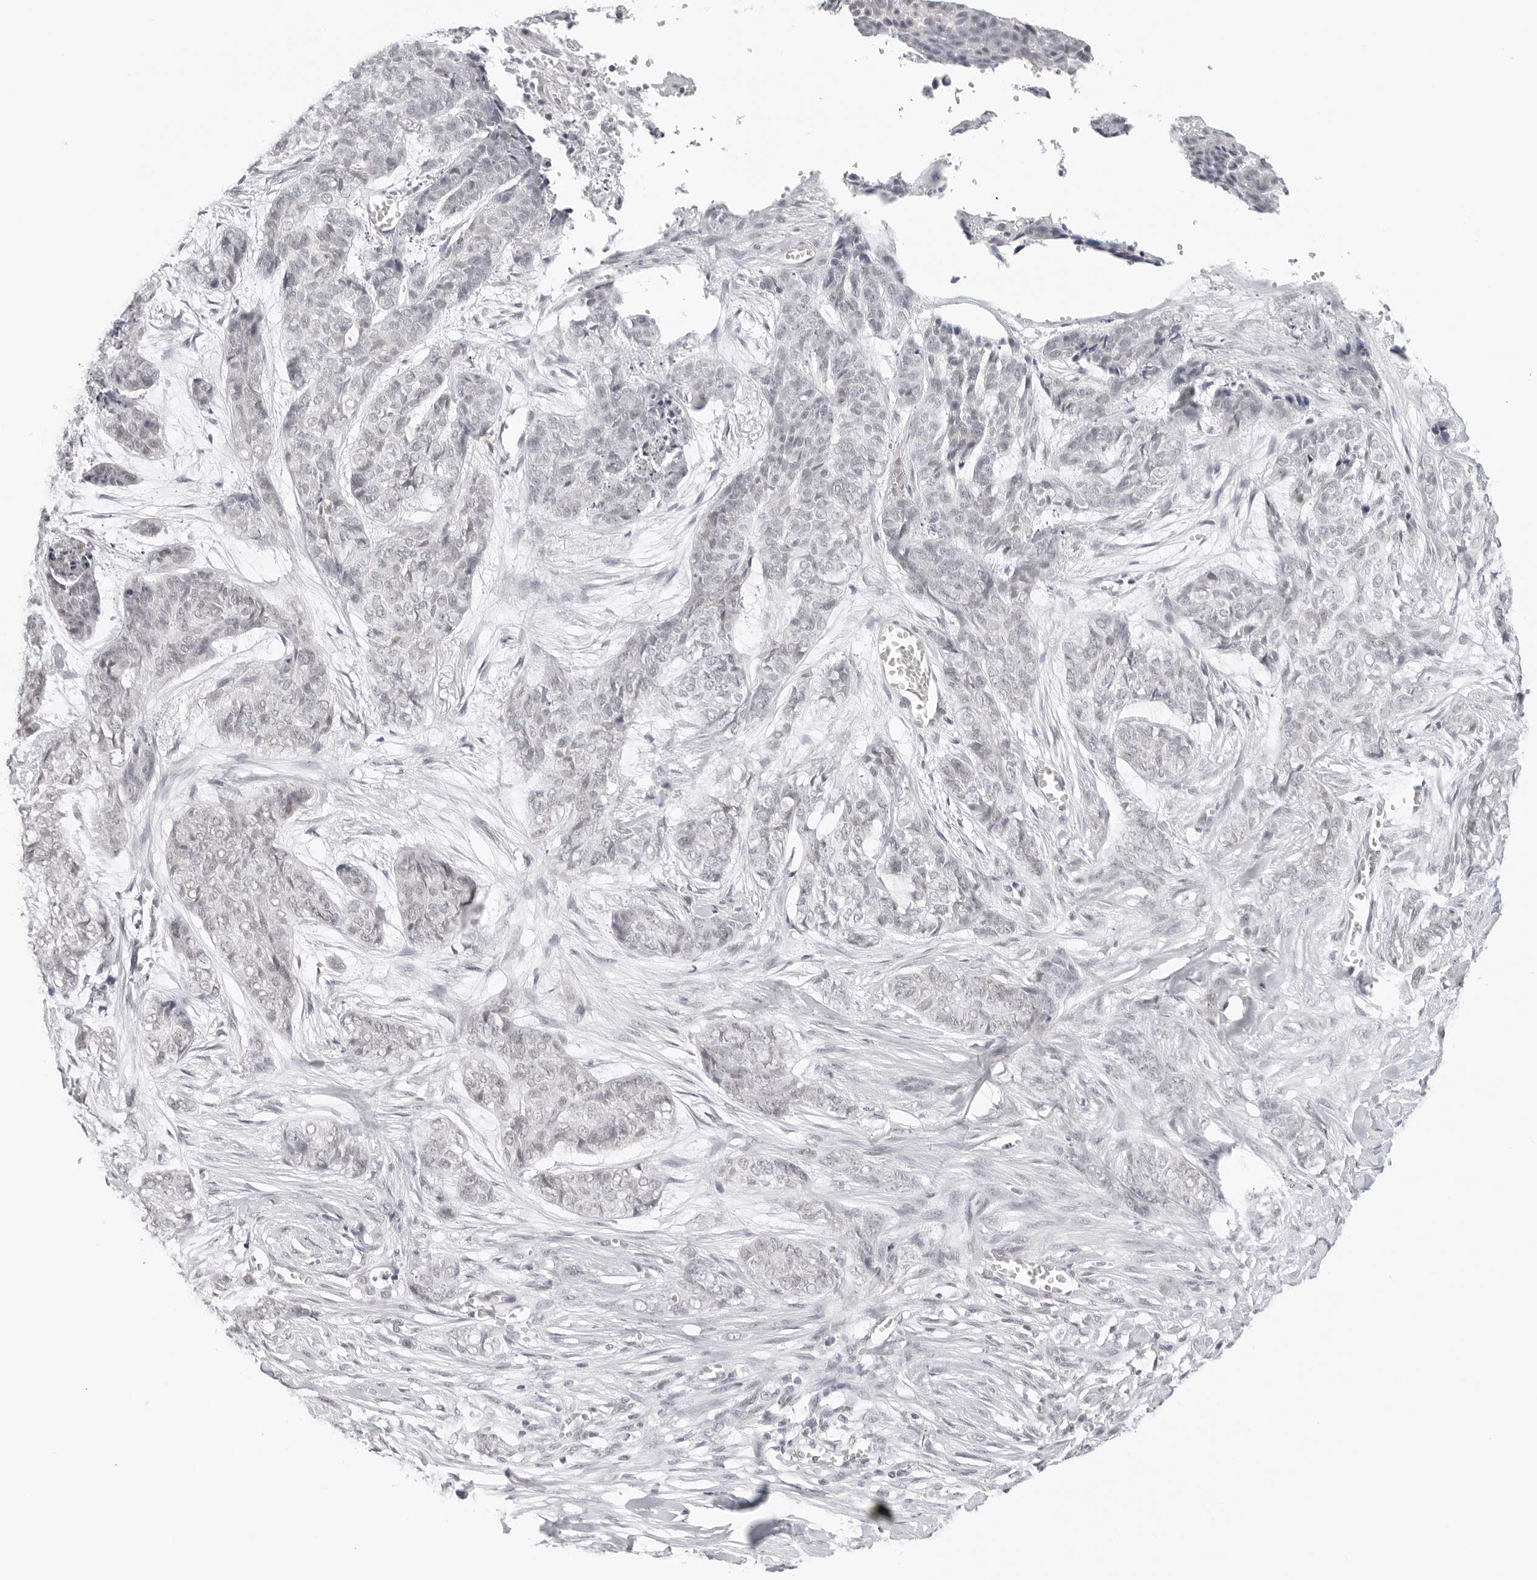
{"staining": {"intensity": "negative", "quantity": "none", "location": "none"}, "tissue": "skin cancer", "cell_type": "Tumor cells", "image_type": "cancer", "snomed": [{"axis": "morphology", "description": "Basal cell carcinoma"}, {"axis": "topography", "description": "Skin"}], "caption": "This is a micrograph of IHC staining of skin cancer (basal cell carcinoma), which shows no expression in tumor cells.", "gene": "TCIM", "patient": {"sex": "female", "age": 64}}